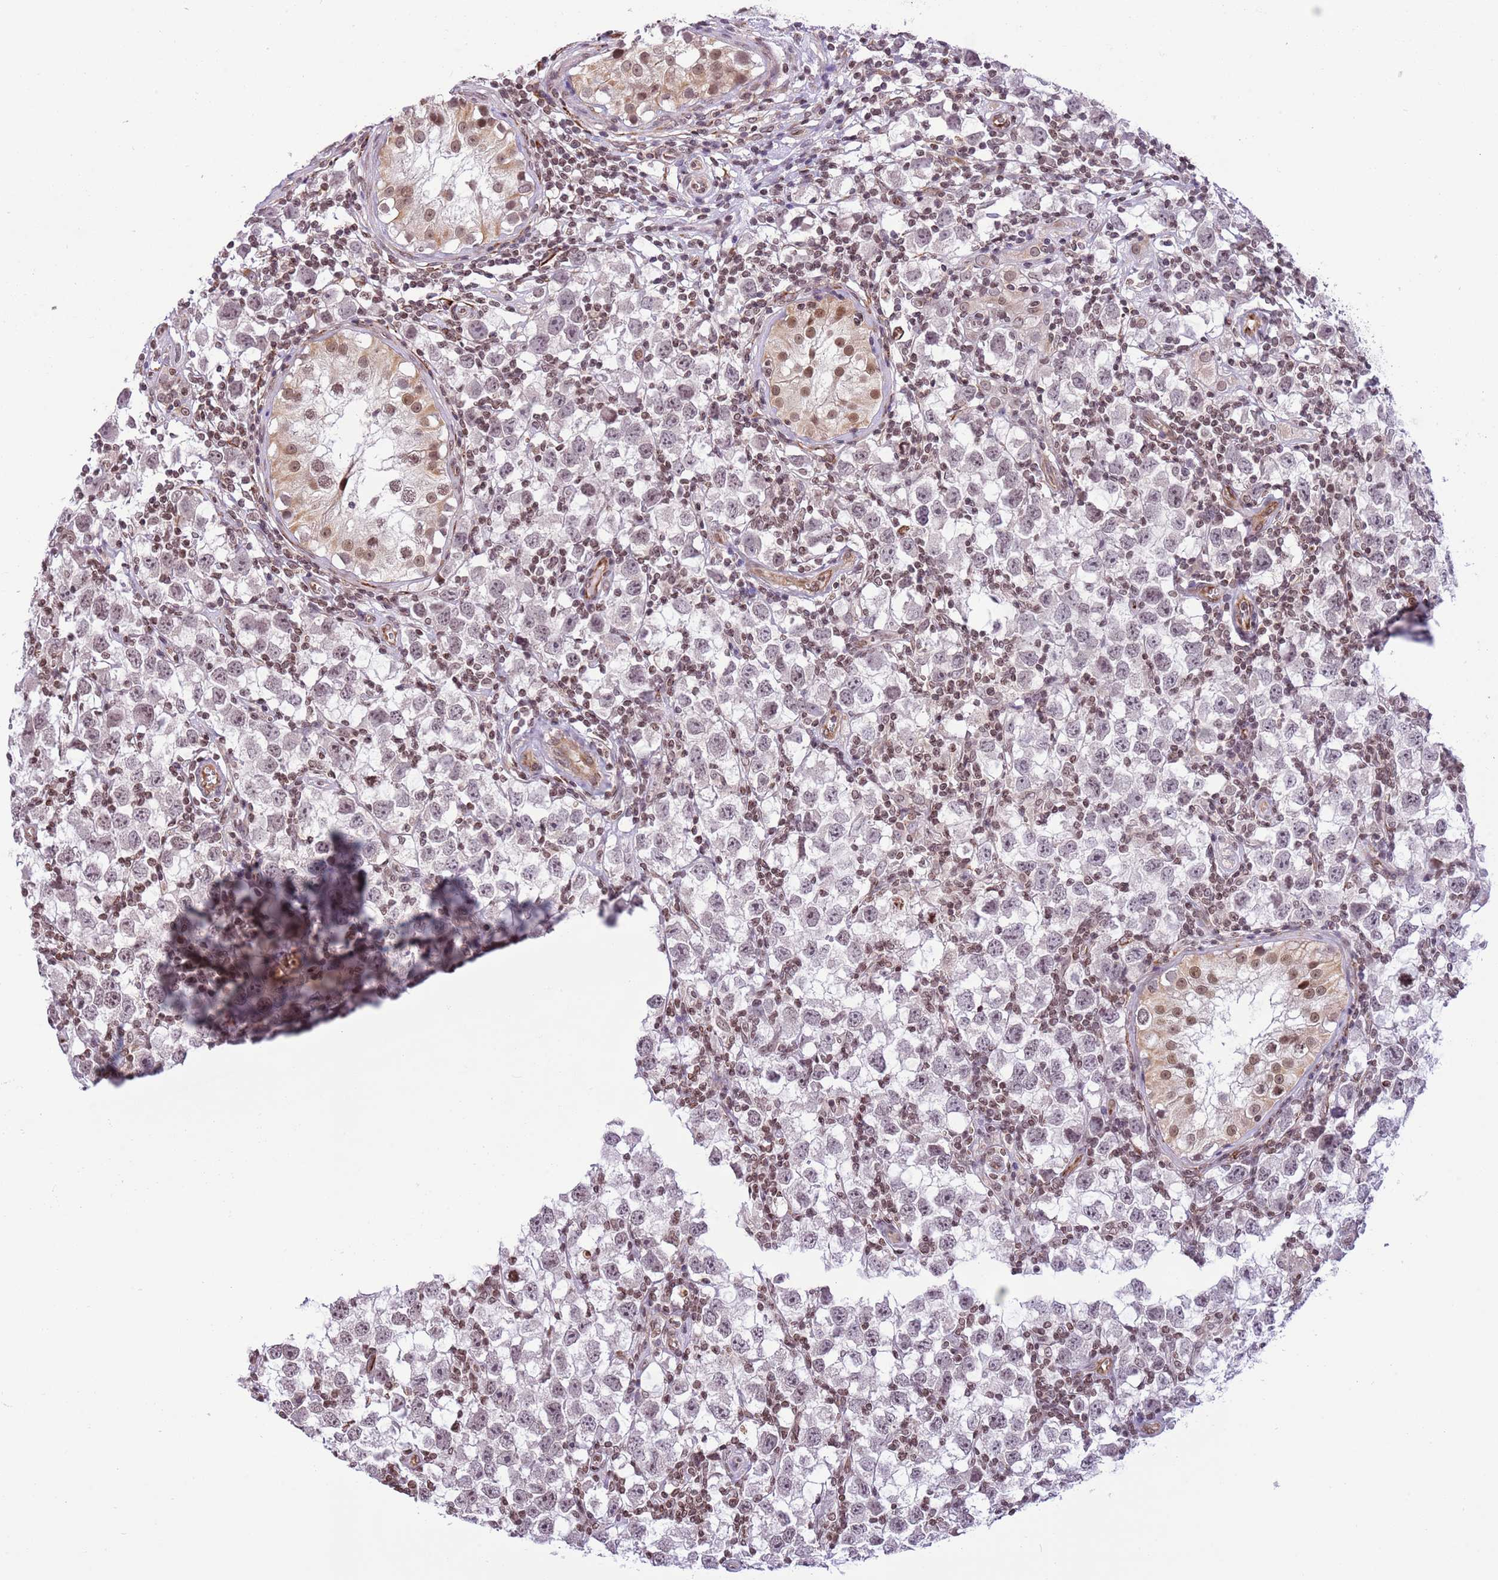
{"staining": {"intensity": "weak", "quantity": "<25%", "location": "nuclear"}, "tissue": "testis cancer", "cell_type": "Tumor cells", "image_type": "cancer", "snomed": [{"axis": "morphology", "description": "Seminoma, NOS"}, {"axis": "morphology", "description": "Carcinoma, Embryonal, NOS"}, {"axis": "topography", "description": "Testis"}], "caption": "Image shows no significant protein positivity in tumor cells of embryonal carcinoma (testis). Nuclei are stained in blue.", "gene": "NRIP1", "patient": {"sex": "male", "age": 29}}